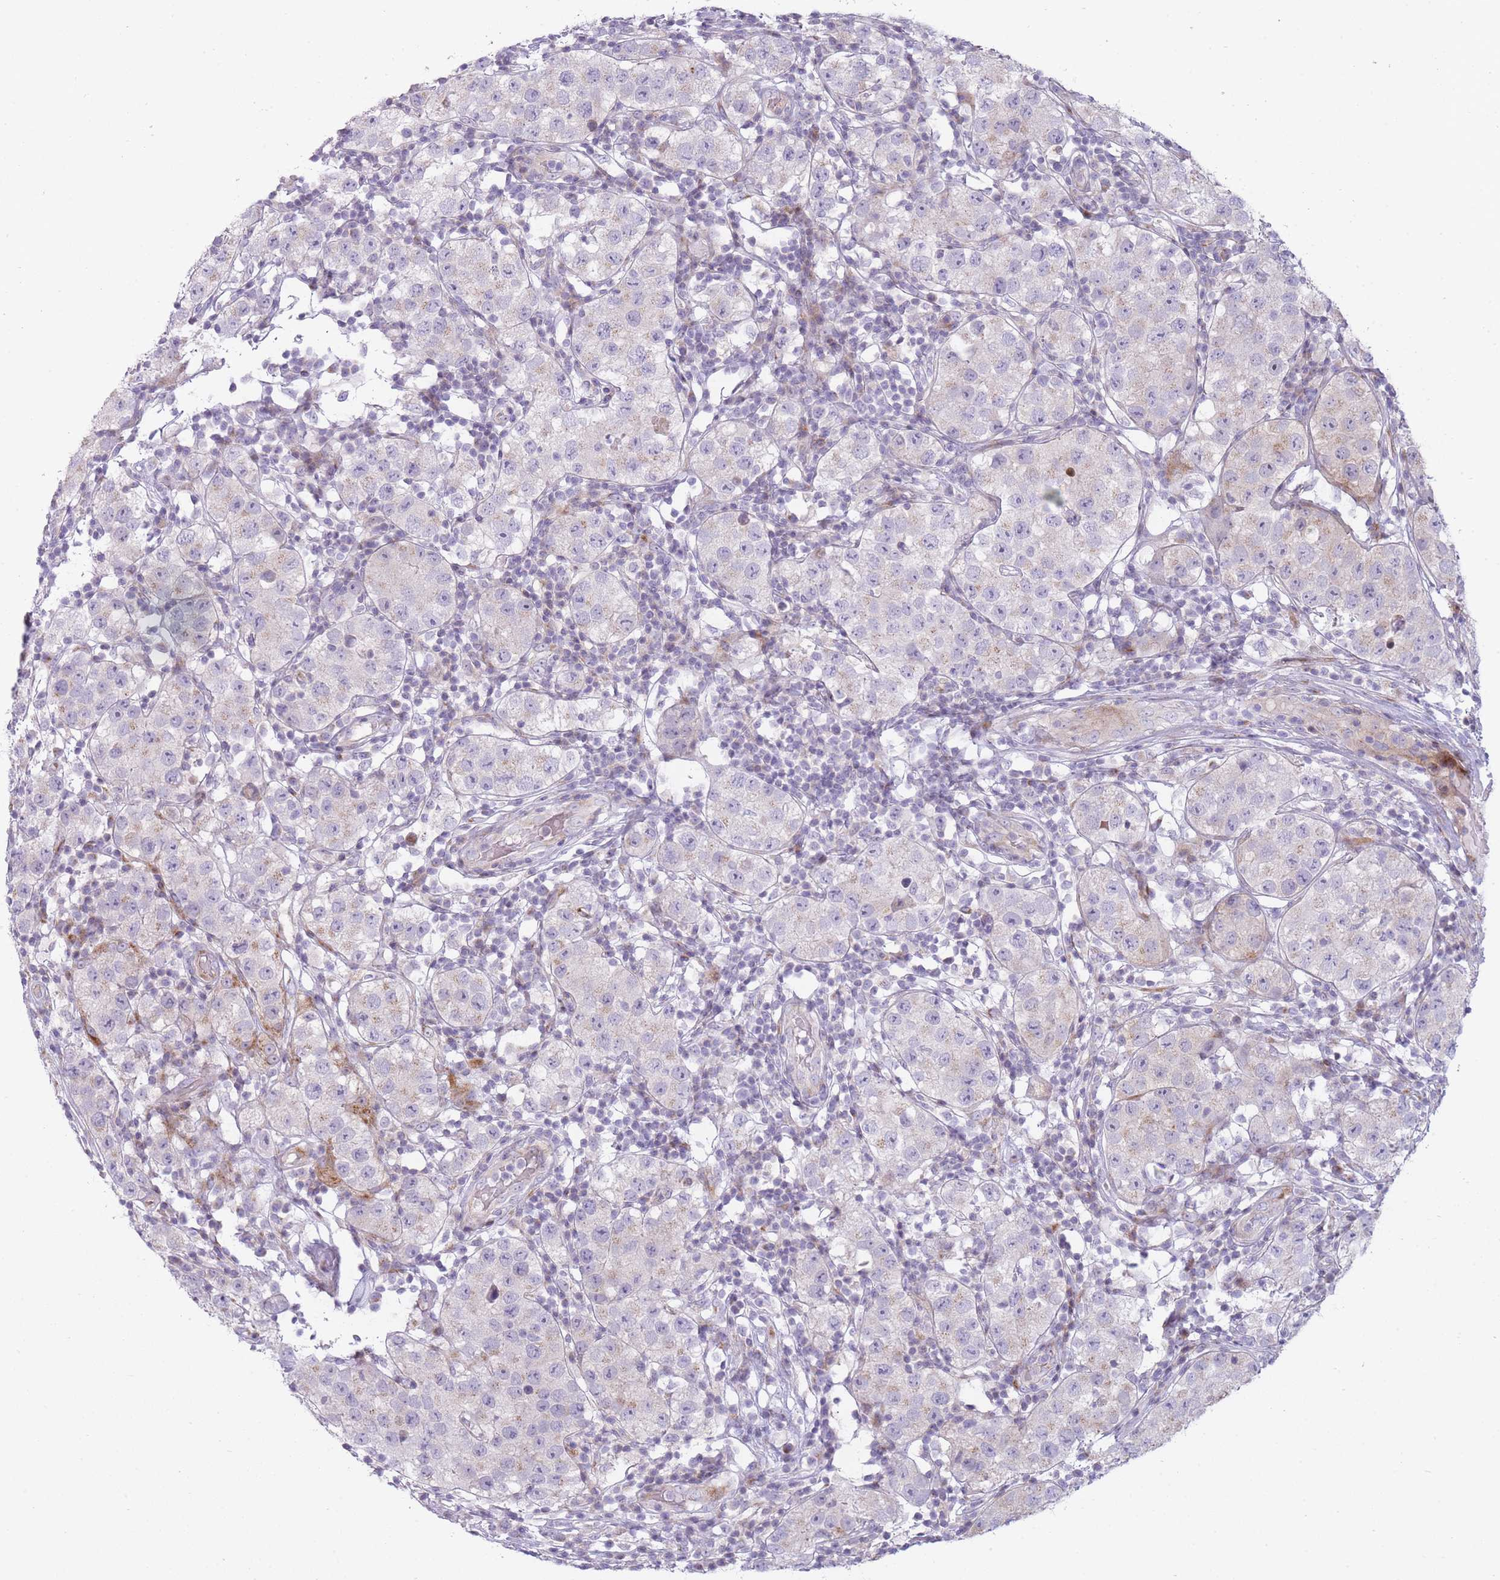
{"staining": {"intensity": "weak", "quantity": "25%-75%", "location": "cytoplasmic/membranous"}, "tissue": "testis cancer", "cell_type": "Tumor cells", "image_type": "cancer", "snomed": [{"axis": "morphology", "description": "Seminoma, NOS"}, {"axis": "topography", "description": "Testis"}], "caption": "Brown immunohistochemical staining in testis seminoma exhibits weak cytoplasmic/membranous expression in approximately 25%-75% of tumor cells.", "gene": "PPP3R2", "patient": {"sex": "male", "age": 34}}